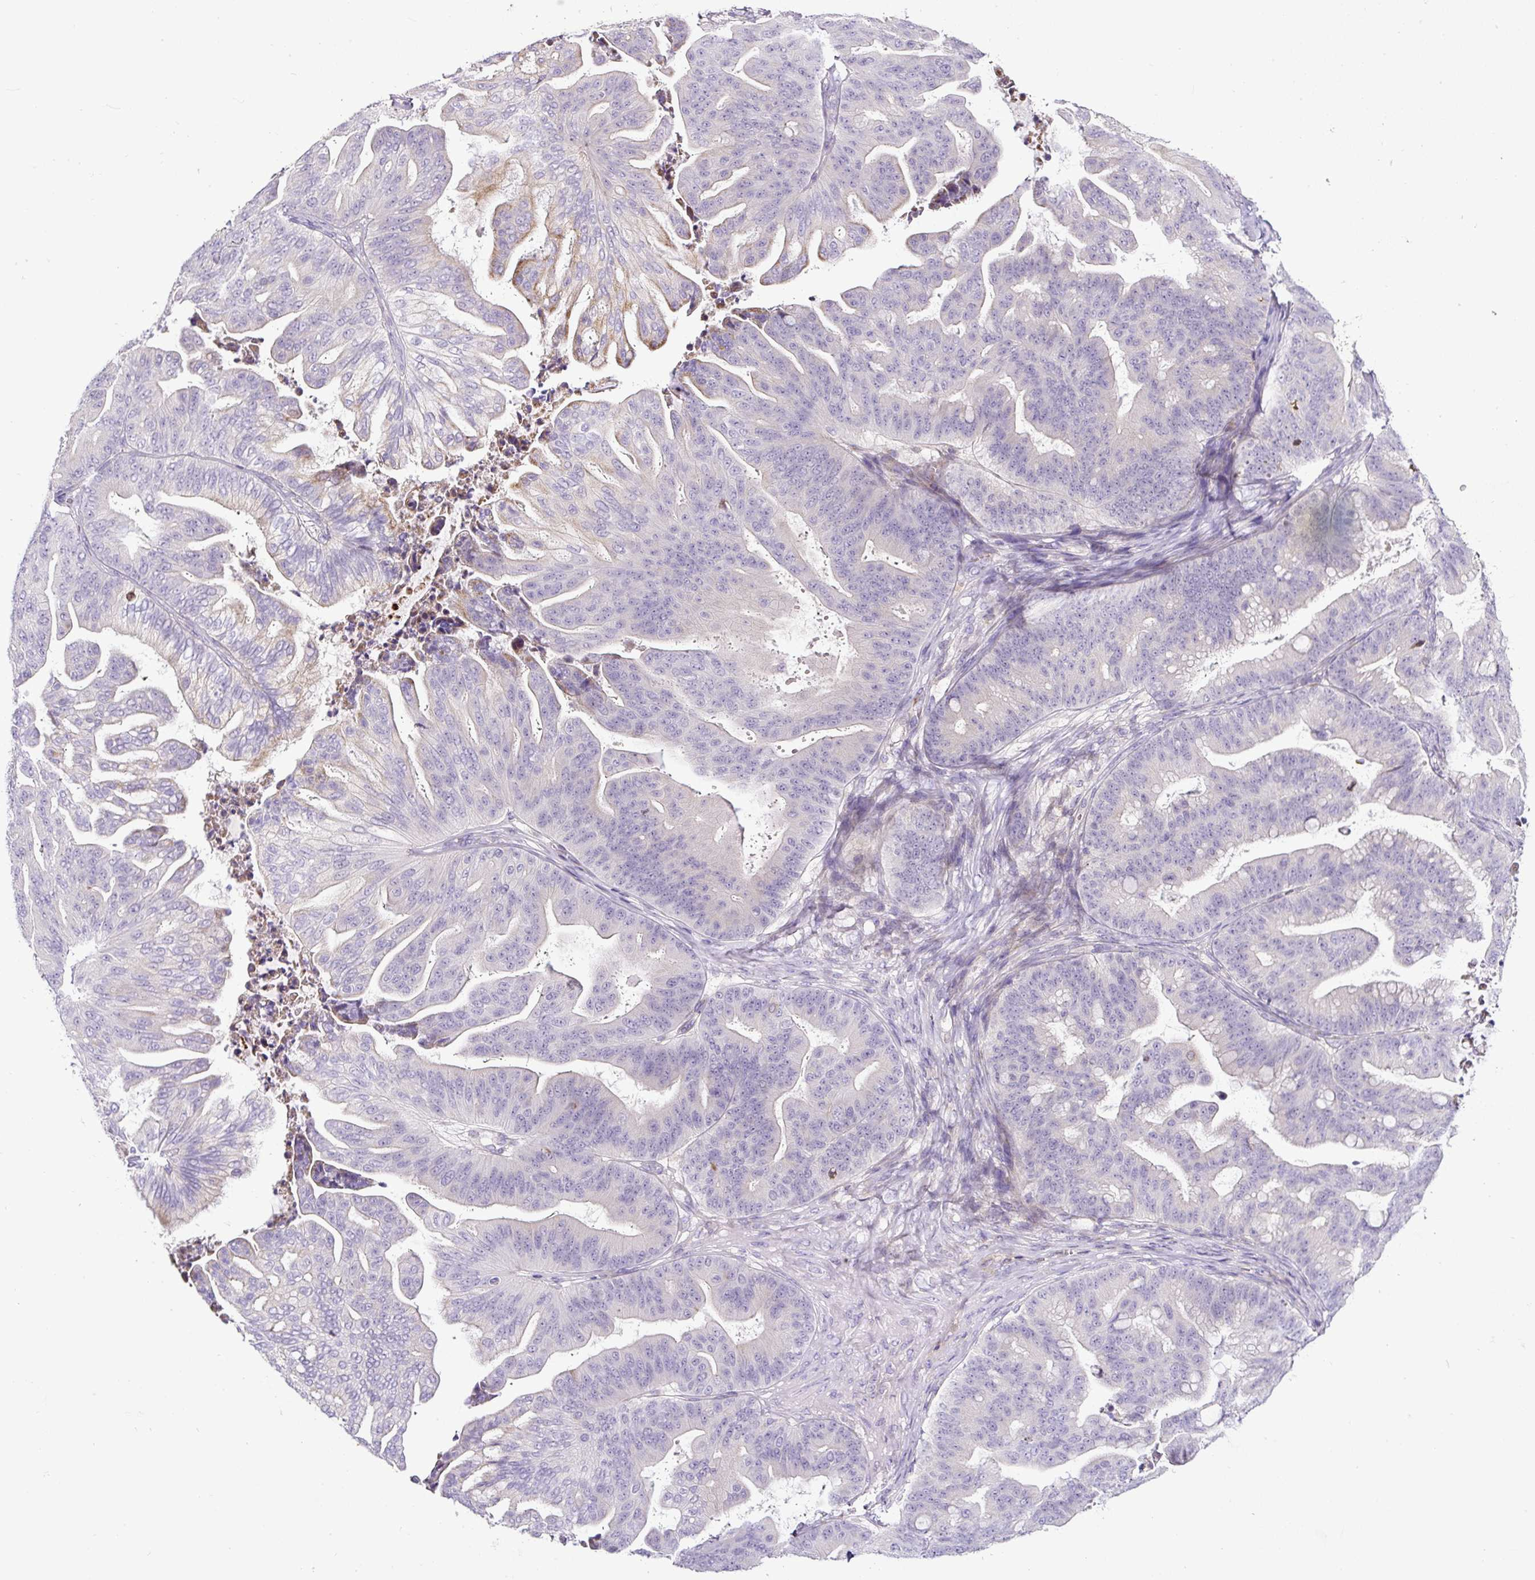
{"staining": {"intensity": "moderate", "quantity": "<25%", "location": "cytoplasmic/membranous"}, "tissue": "ovarian cancer", "cell_type": "Tumor cells", "image_type": "cancer", "snomed": [{"axis": "morphology", "description": "Cystadenocarcinoma, mucinous, NOS"}, {"axis": "topography", "description": "Ovary"}], "caption": "An immunohistochemistry (IHC) micrograph of tumor tissue is shown. Protein staining in brown highlights moderate cytoplasmic/membranous positivity in ovarian mucinous cystadenocarcinoma within tumor cells. The protein is stained brown, and the nuclei are stained in blue (DAB (3,3'-diaminobenzidine) IHC with brightfield microscopy, high magnification).", "gene": "HPS4", "patient": {"sex": "female", "age": 67}}